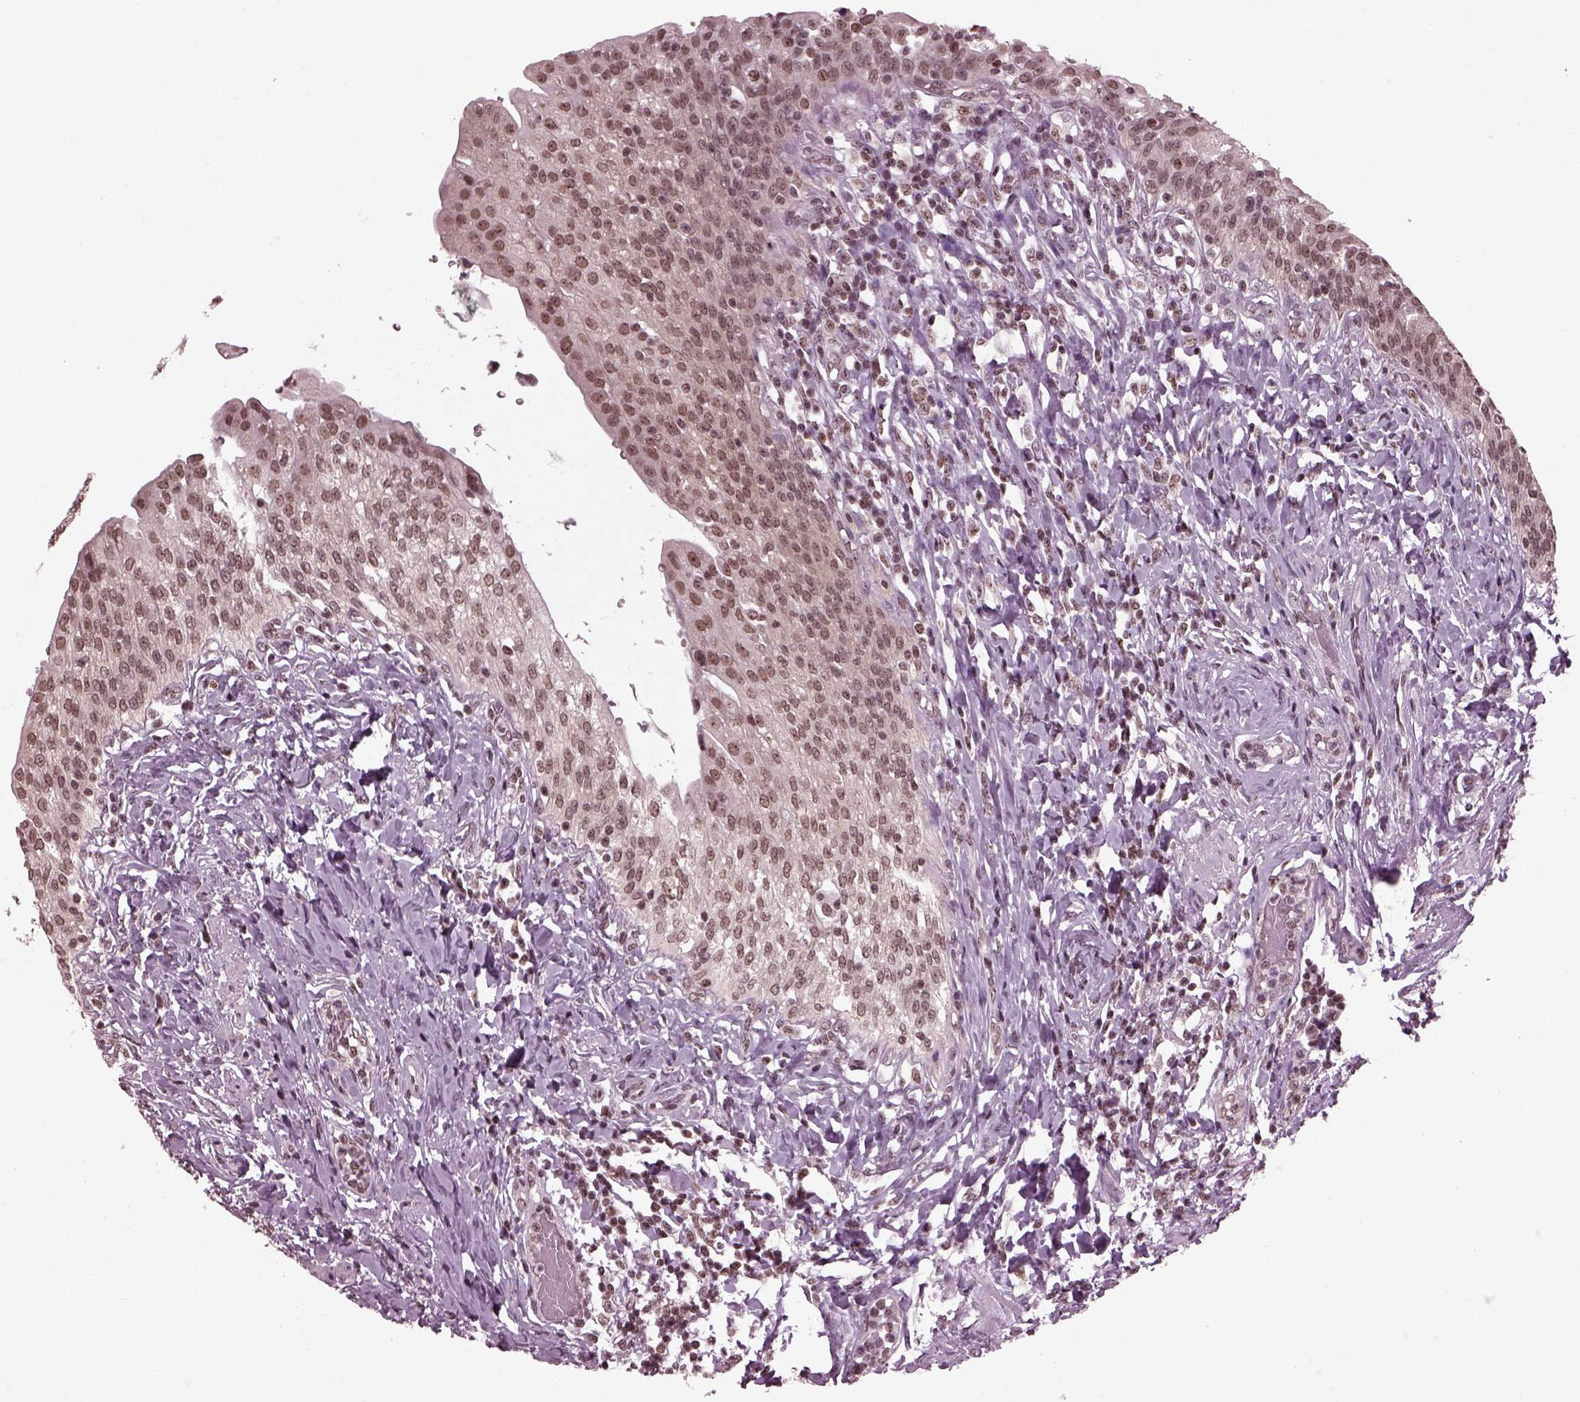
{"staining": {"intensity": "moderate", "quantity": ">75%", "location": "nuclear"}, "tissue": "urinary bladder", "cell_type": "Urothelial cells", "image_type": "normal", "snomed": [{"axis": "morphology", "description": "Normal tissue, NOS"}, {"axis": "morphology", "description": "Inflammation, NOS"}, {"axis": "topography", "description": "Urinary bladder"}], "caption": "IHC histopathology image of benign human urinary bladder stained for a protein (brown), which displays medium levels of moderate nuclear staining in approximately >75% of urothelial cells.", "gene": "RUVBL2", "patient": {"sex": "male", "age": 64}}